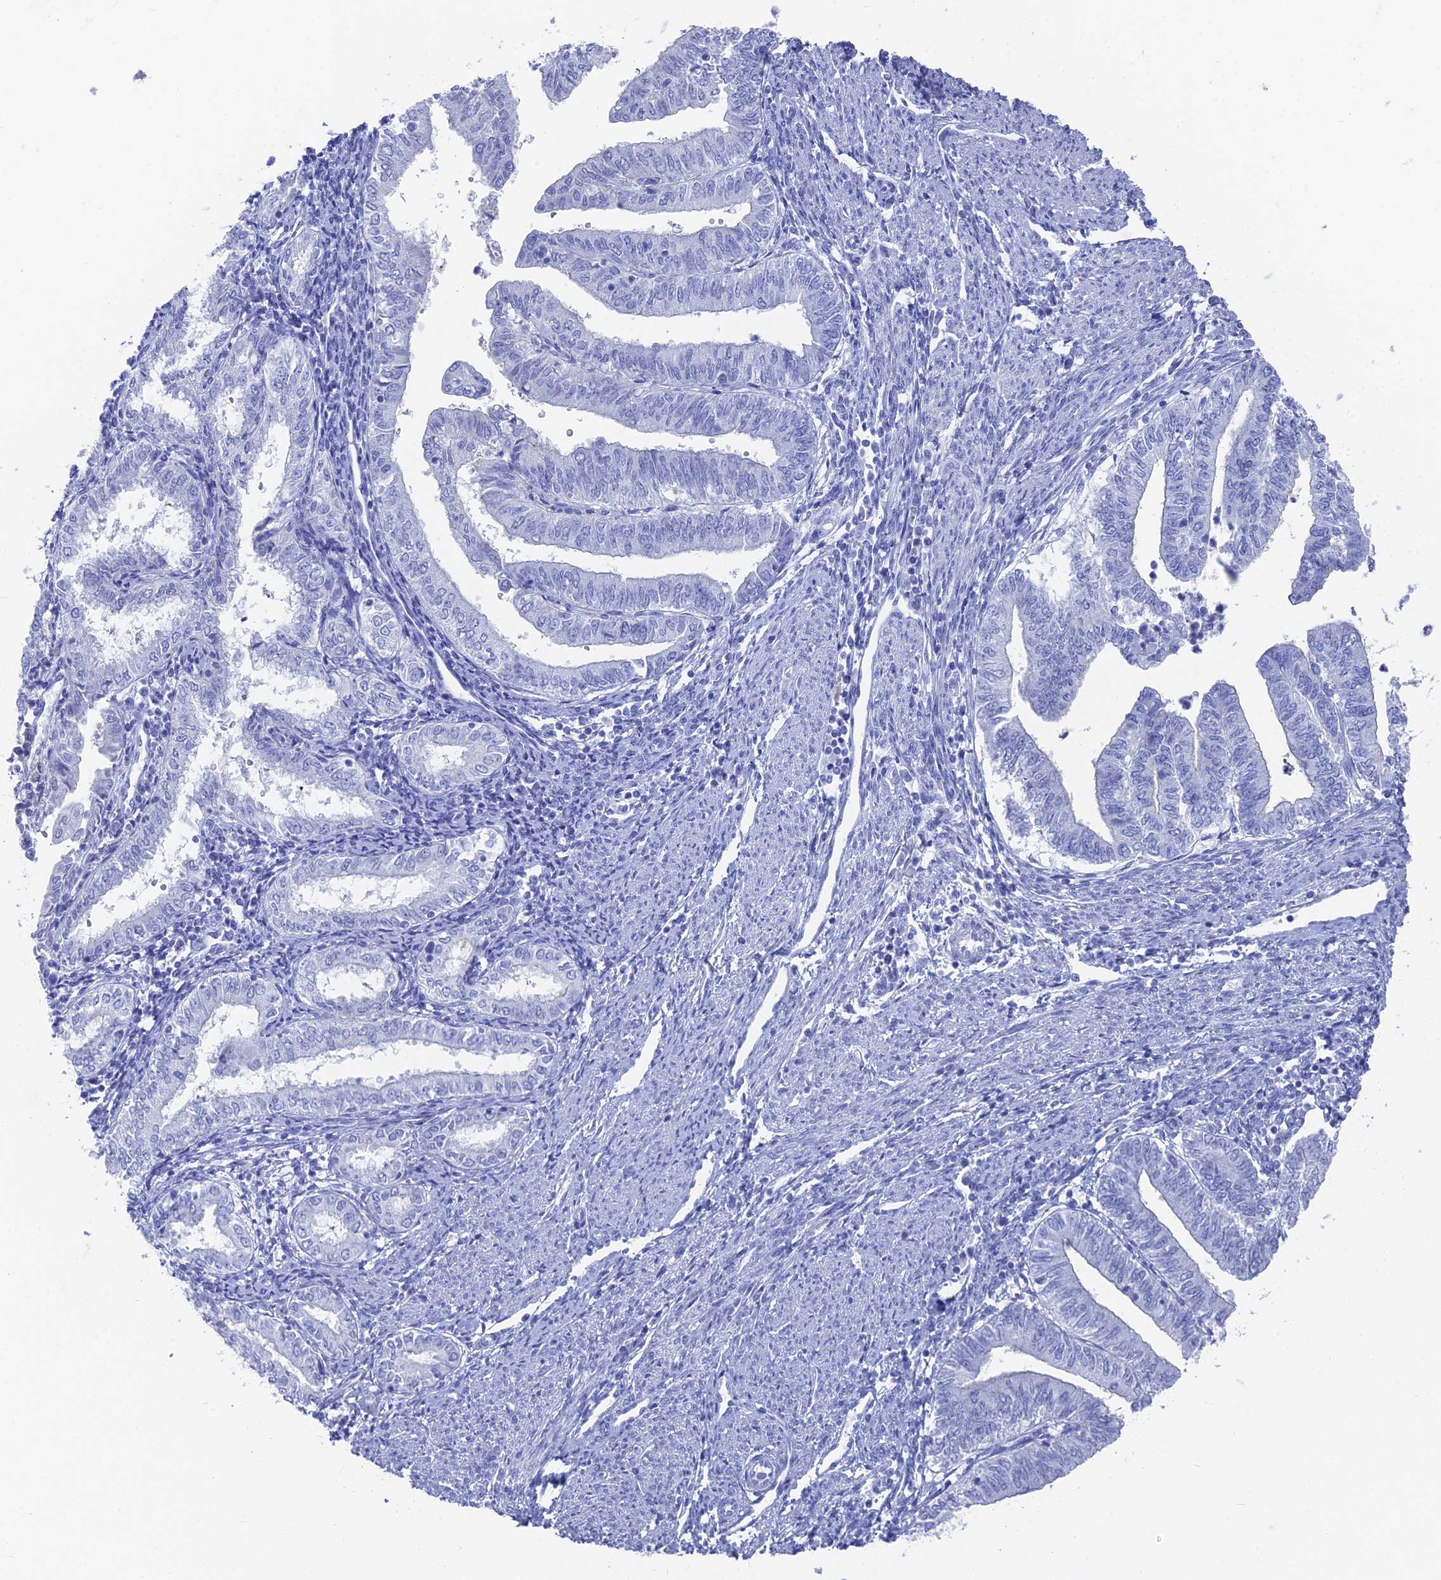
{"staining": {"intensity": "negative", "quantity": "none", "location": "none"}, "tissue": "endometrial cancer", "cell_type": "Tumor cells", "image_type": "cancer", "snomed": [{"axis": "morphology", "description": "Adenocarcinoma, NOS"}, {"axis": "topography", "description": "Endometrium"}], "caption": "DAB (3,3'-diaminobenzidine) immunohistochemical staining of human endometrial adenocarcinoma exhibits no significant positivity in tumor cells.", "gene": "ENPP3", "patient": {"sex": "female", "age": 66}}